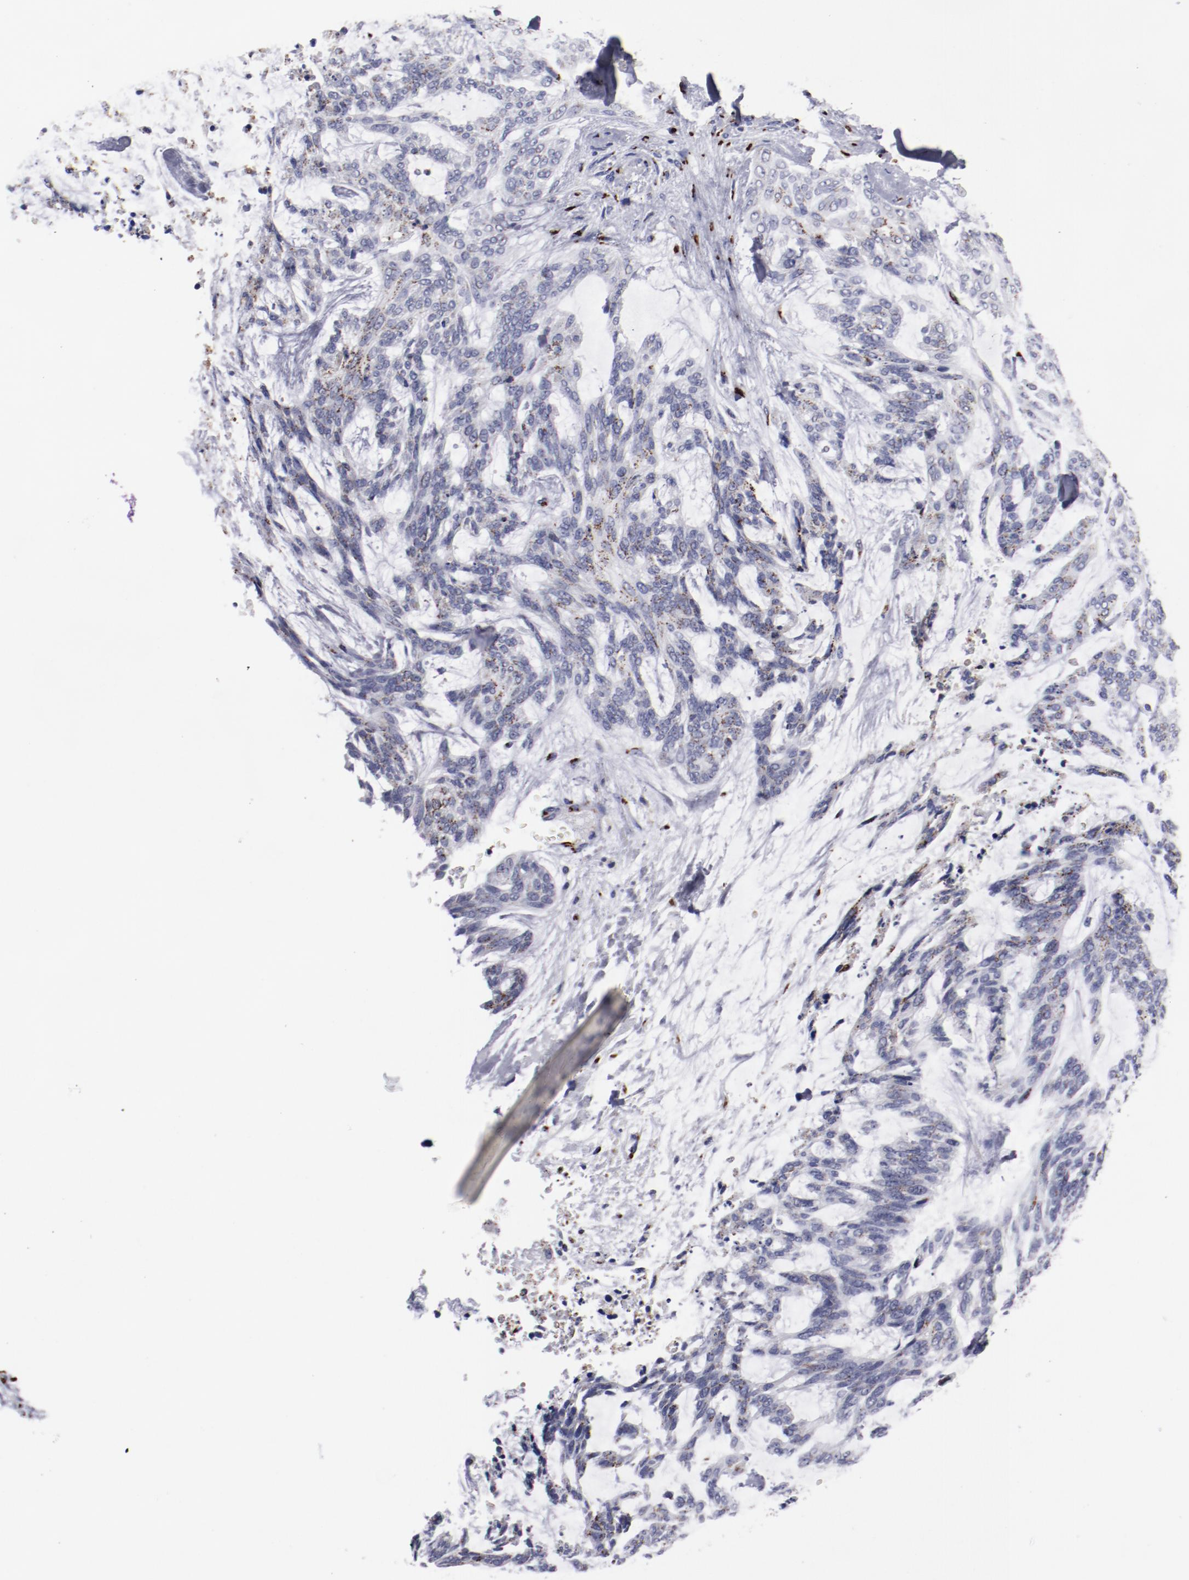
{"staining": {"intensity": "strong", "quantity": "25%-75%", "location": "cytoplasmic/membranous"}, "tissue": "skin cancer", "cell_type": "Tumor cells", "image_type": "cancer", "snomed": [{"axis": "morphology", "description": "Normal tissue, NOS"}, {"axis": "morphology", "description": "Basal cell carcinoma"}, {"axis": "topography", "description": "Skin"}], "caption": "Immunohistochemistry photomicrograph of neoplastic tissue: human basal cell carcinoma (skin) stained using immunohistochemistry (IHC) displays high levels of strong protein expression localized specifically in the cytoplasmic/membranous of tumor cells, appearing as a cytoplasmic/membranous brown color.", "gene": "GOLIM4", "patient": {"sex": "female", "age": 71}}